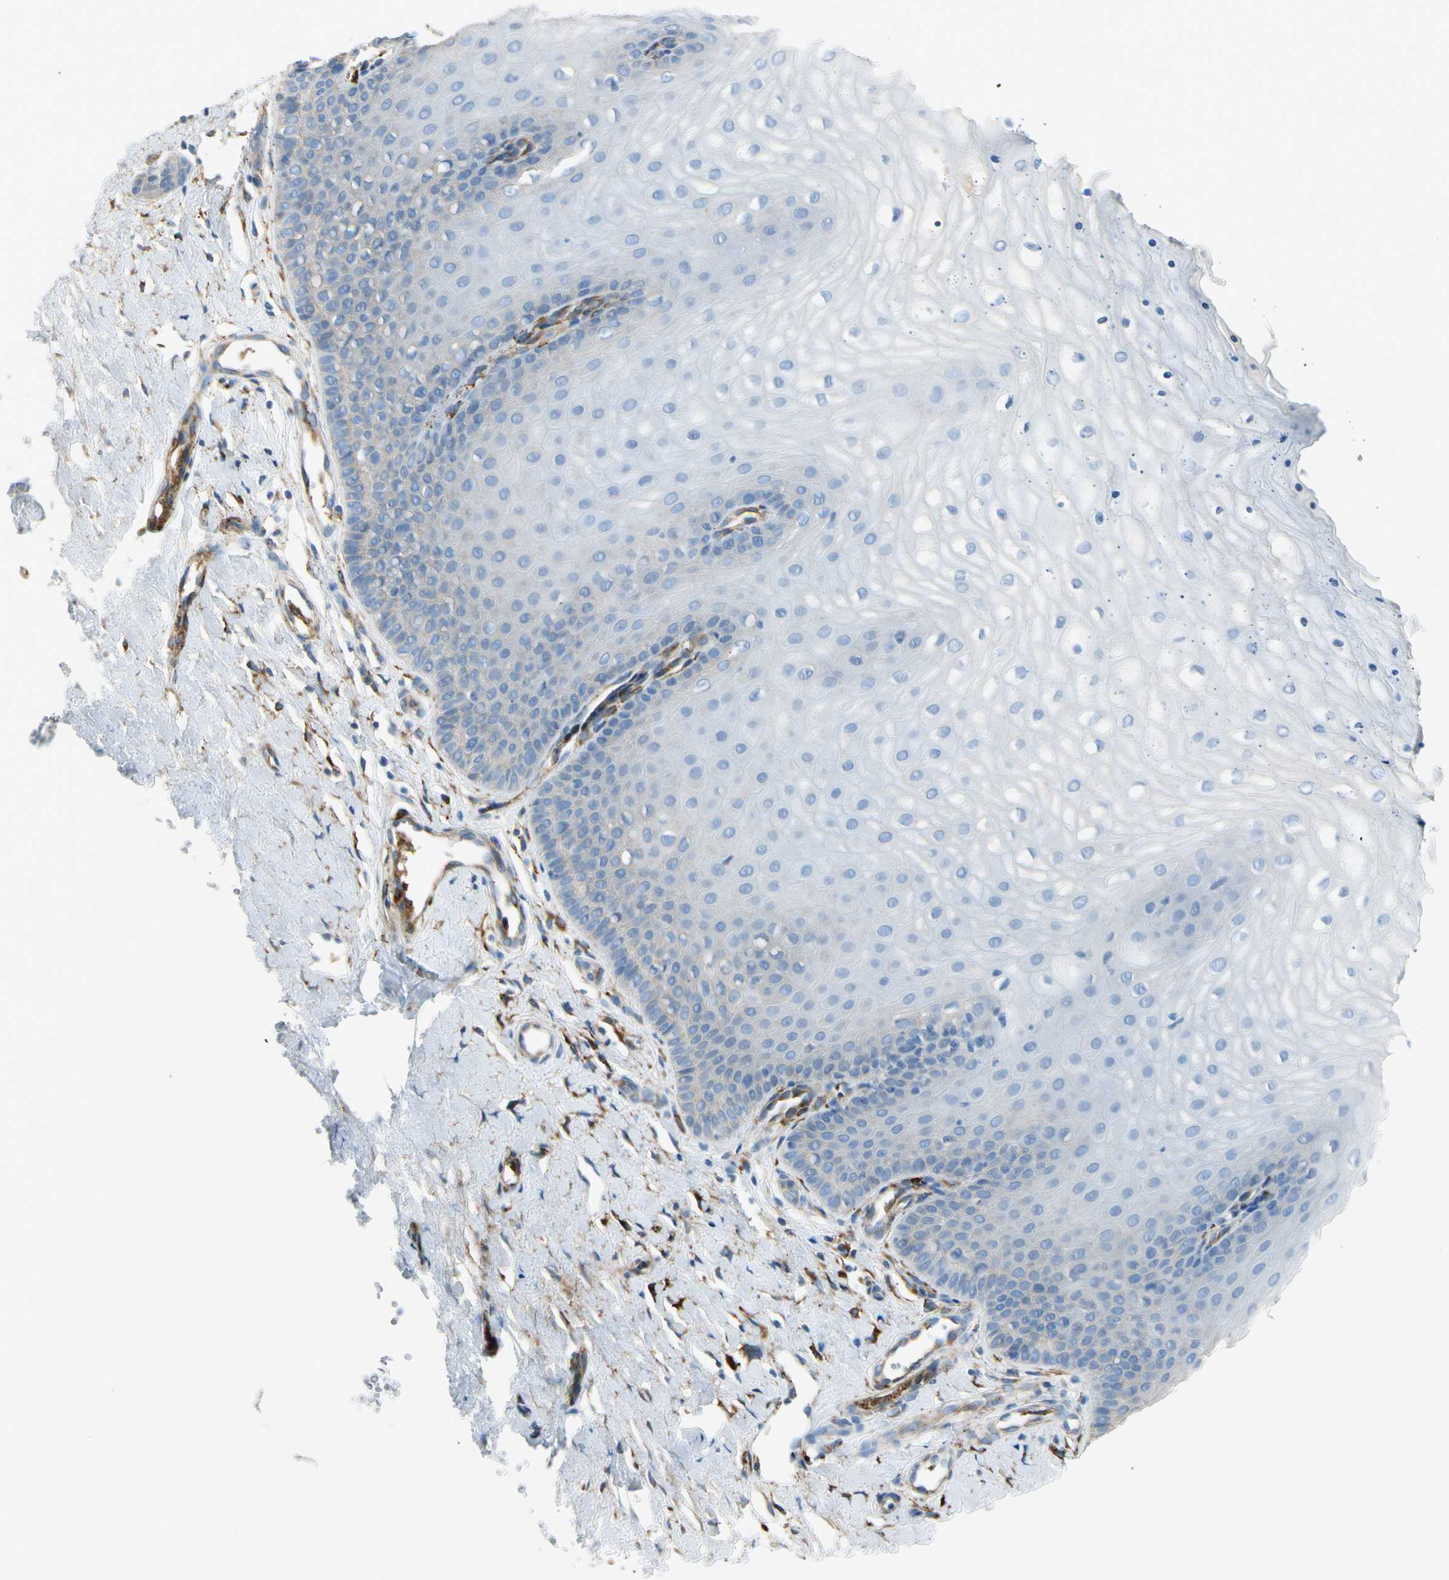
{"staining": {"intensity": "weak", "quantity": "25%-75%", "location": "cytoplasmic/membranous"}, "tissue": "cervix", "cell_type": "Glandular cells", "image_type": "normal", "snomed": [{"axis": "morphology", "description": "Normal tissue, NOS"}, {"axis": "topography", "description": "Cervix"}], "caption": "Immunohistochemical staining of unremarkable cervix exhibits 25%-75% levels of weak cytoplasmic/membranous protein positivity in about 25%-75% of glandular cells. Using DAB (brown) and hematoxylin (blue) stains, captured at high magnification using brightfield microscopy.", "gene": "FKBP7", "patient": {"sex": "female", "age": 55}}